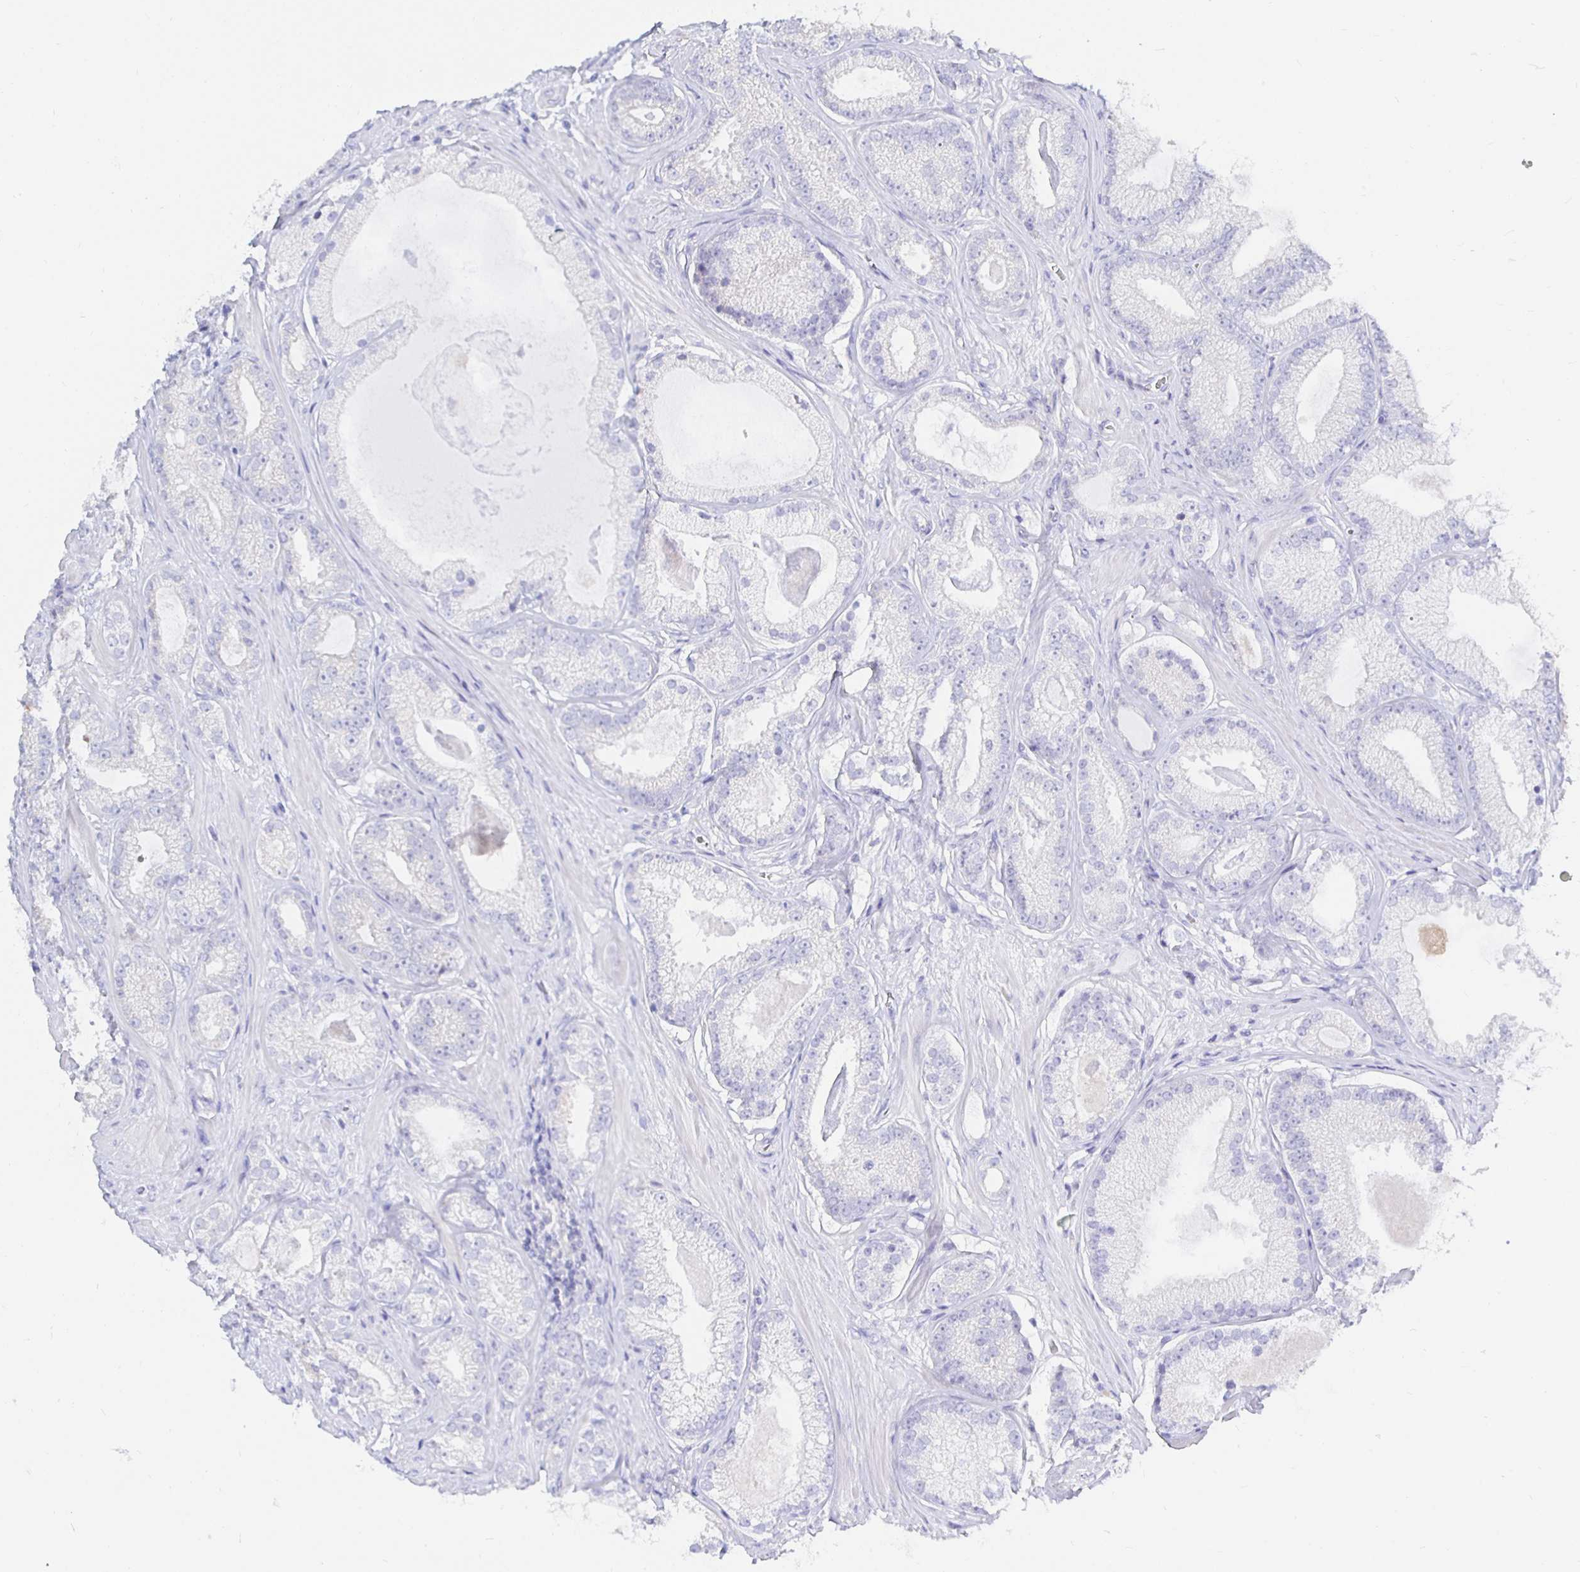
{"staining": {"intensity": "negative", "quantity": "none", "location": "none"}, "tissue": "prostate cancer", "cell_type": "Tumor cells", "image_type": "cancer", "snomed": [{"axis": "morphology", "description": "Adenocarcinoma, High grade"}, {"axis": "topography", "description": "Prostate"}], "caption": "This is a micrograph of immunohistochemistry (IHC) staining of prostate cancer (adenocarcinoma (high-grade)), which shows no staining in tumor cells.", "gene": "UMOD", "patient": {"sex": "male", "age": 66}}